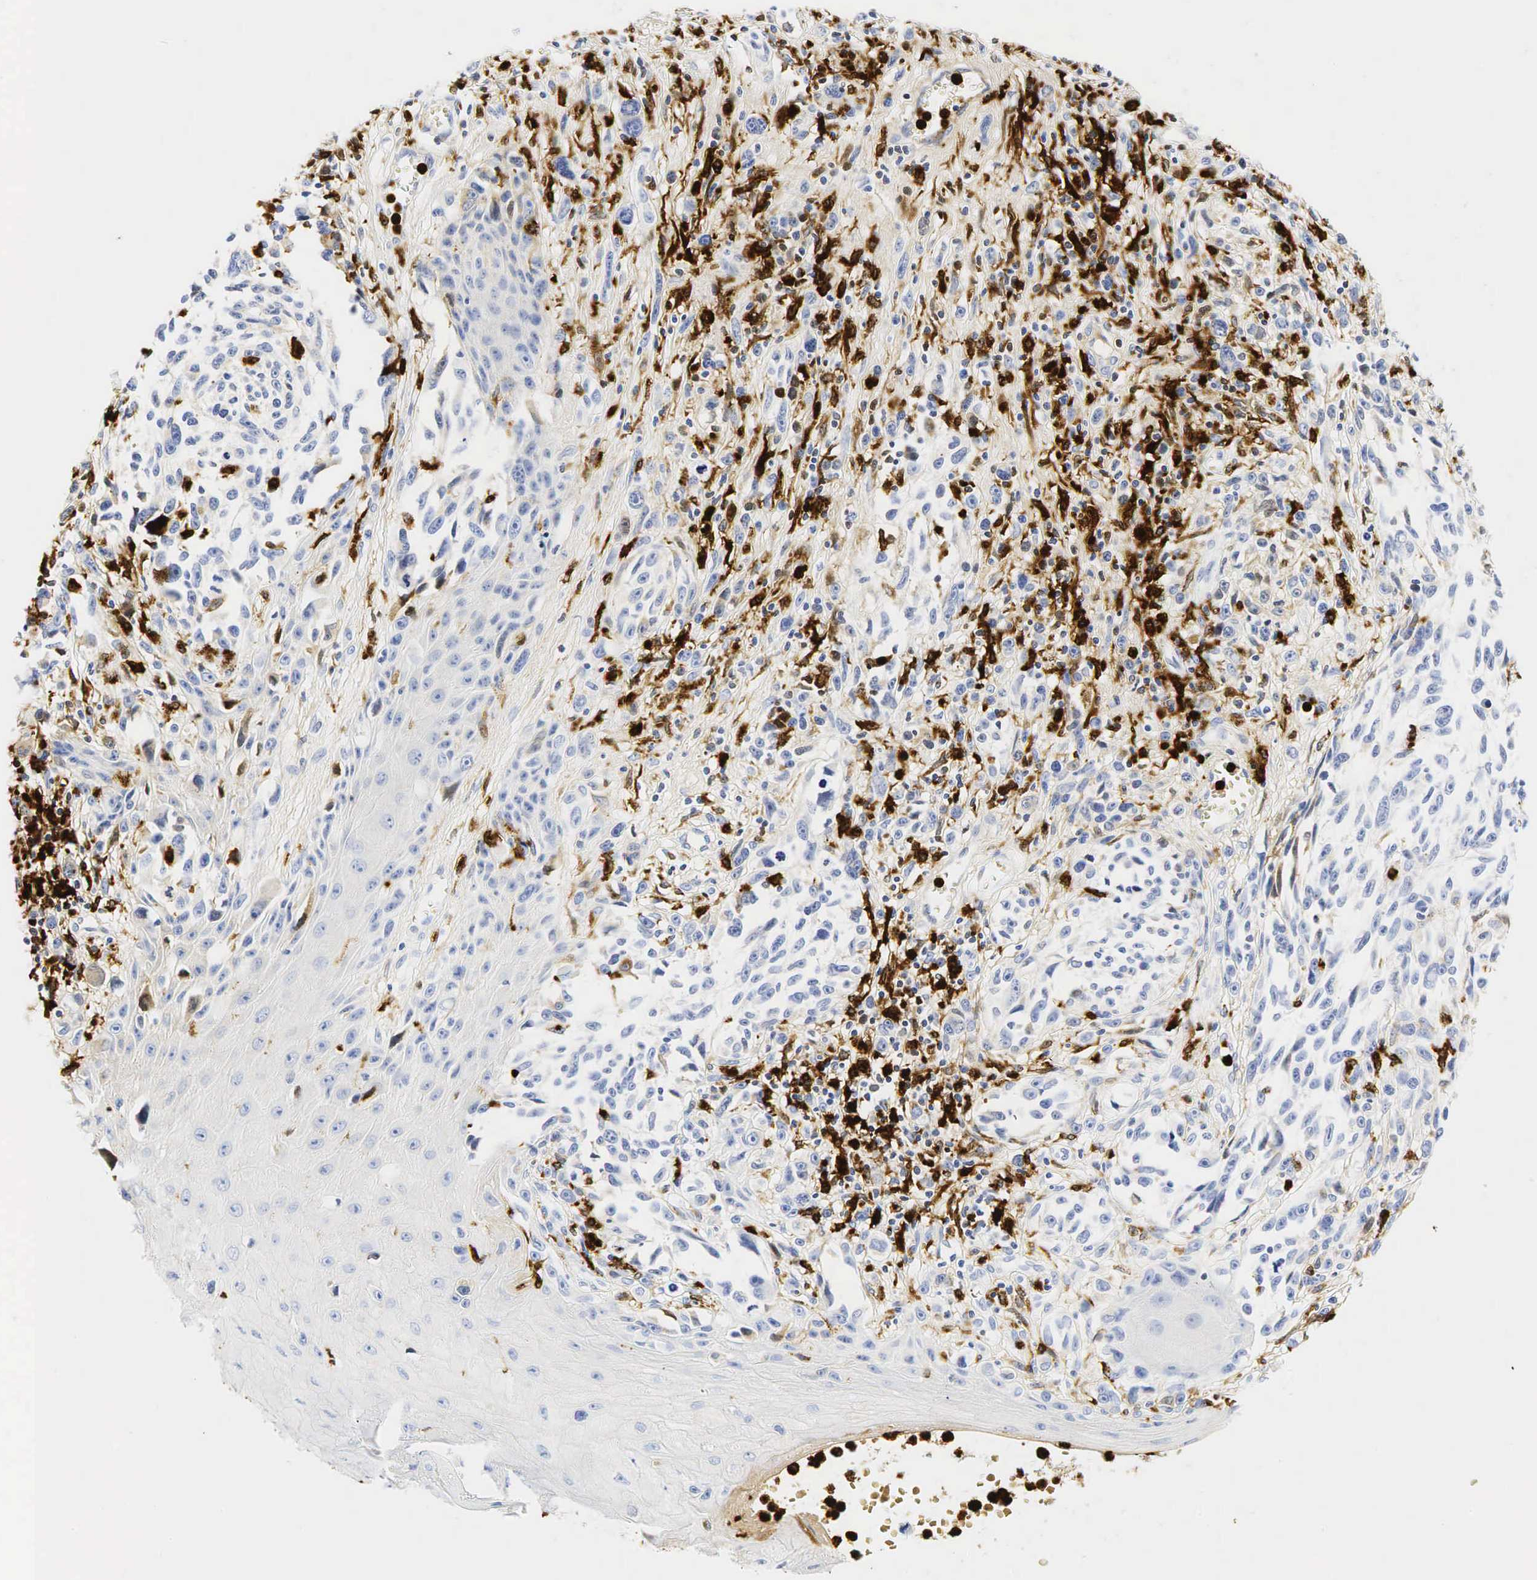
{"staining": {"intensity": "negative", "quantity": "none", "location": "none"}, "tissue": "melanoma", "cell_type": "Tumor cells", "image_type": "cancer", "snomed": [{"axis": "morphology", "description": "Malignant melanoma, NOS"}, {"axis": "topography", "description": "Skin"}], "caption": "Immunohistochemistry of human melanoma reveals no staining in tumor cells.", "gene": "LYZ", "patient": {"sex": "female", "age": 82}}